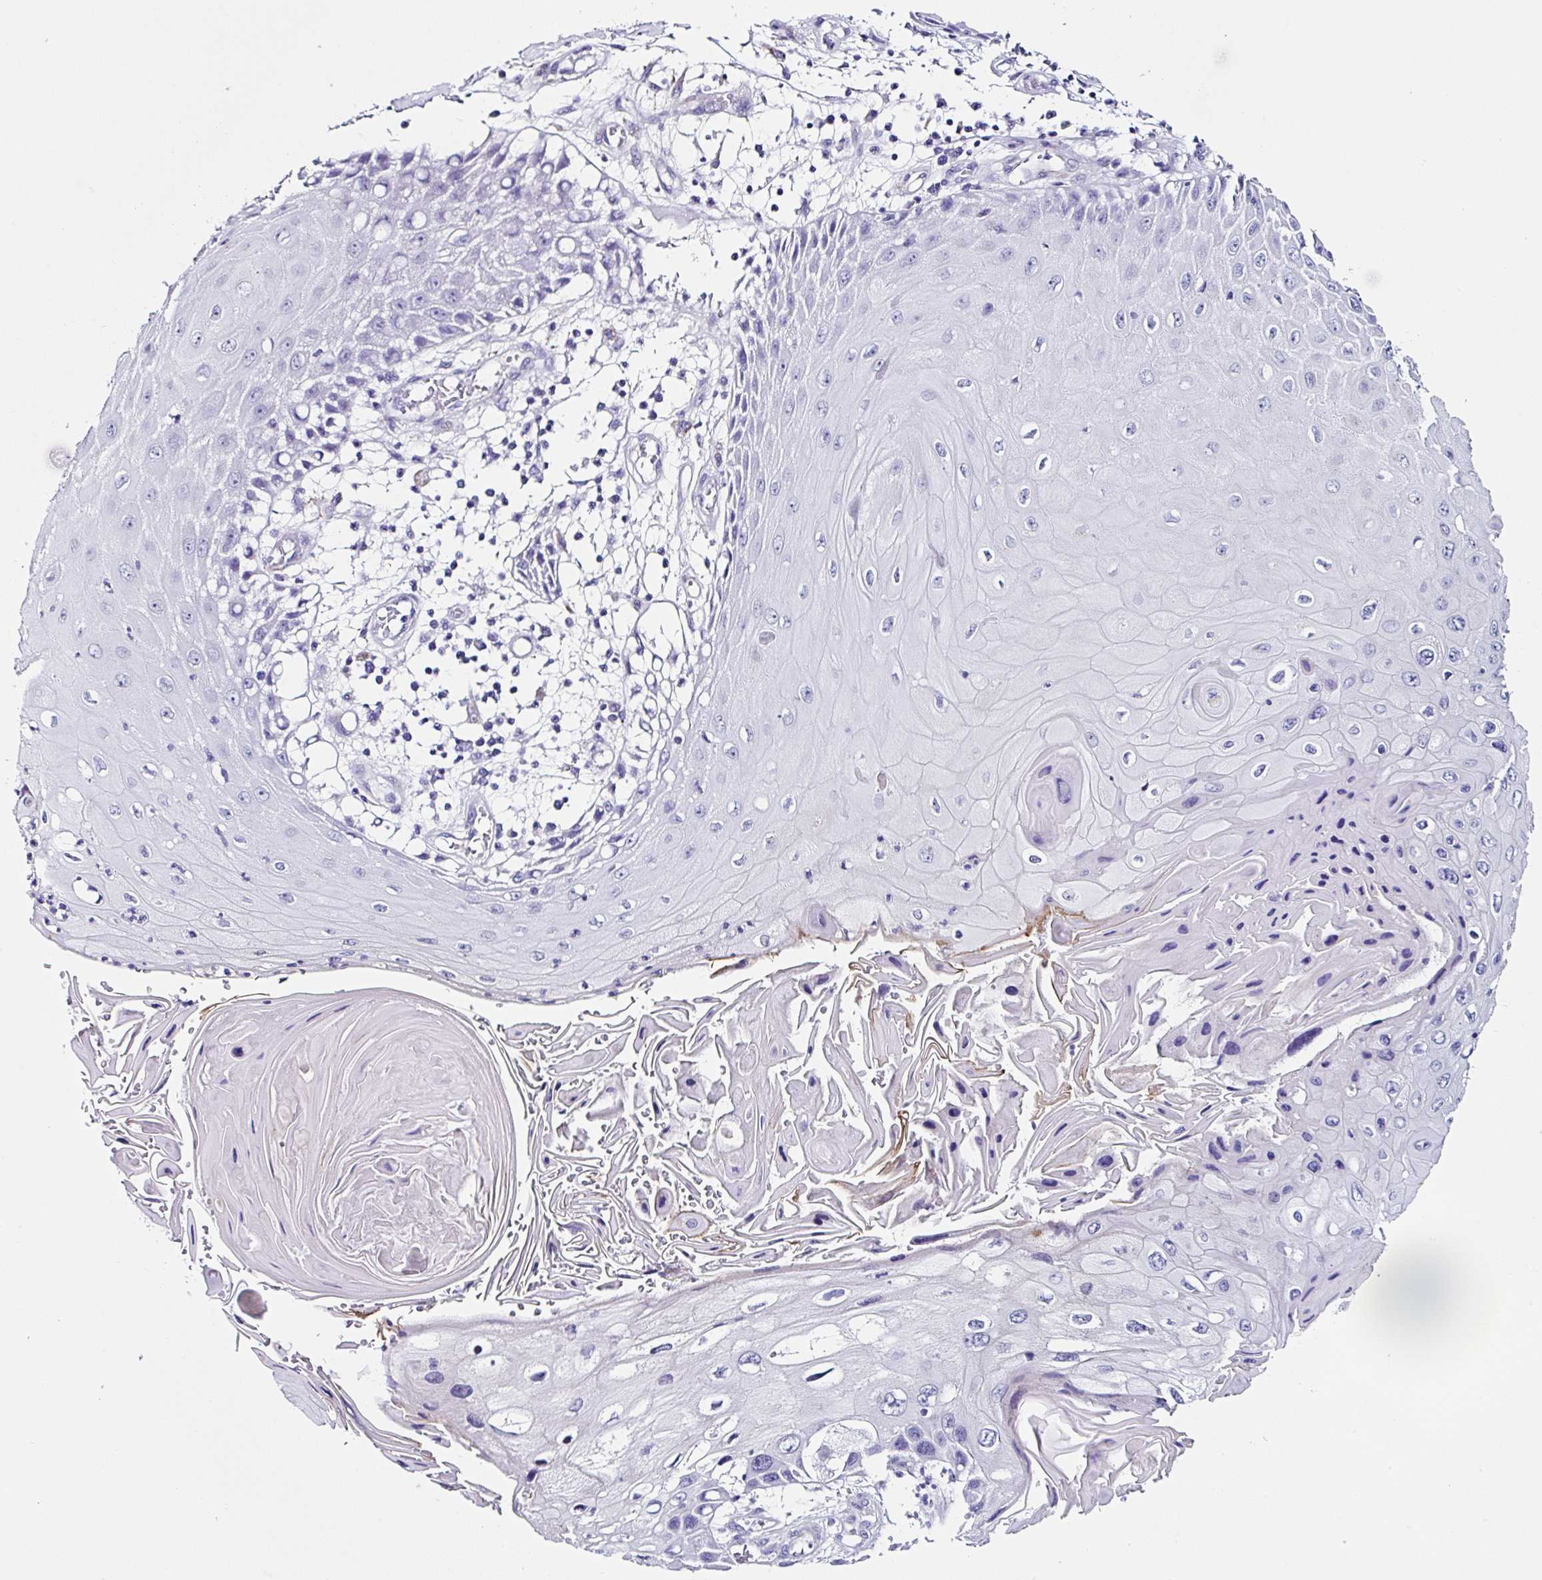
{"staining": {"intensity": "negative", "quantity": "none", "location": "none"}, "tissue": "skin cancer", "cell_type": "Tumor cells", "image_type": "cancer", "snomed": [{"axis": "morphology", "description": "Squamous cell carcinoma, NOS"}, {"axis": "topography", "description": "Skin"}, {"axis": "topography", "description": "Vulva"}], "caption": "Protein analysis of squamous cell carcinoma (skin) displays no significant staining in tumor cells. (Brightfield microscopy of DAB (3,3'-diaminobenzidine) immunohistochemistry (IHC) at high magnification).", "gene": "TMPRSS11E", "patient": {"sex": "female", "age": 44}}